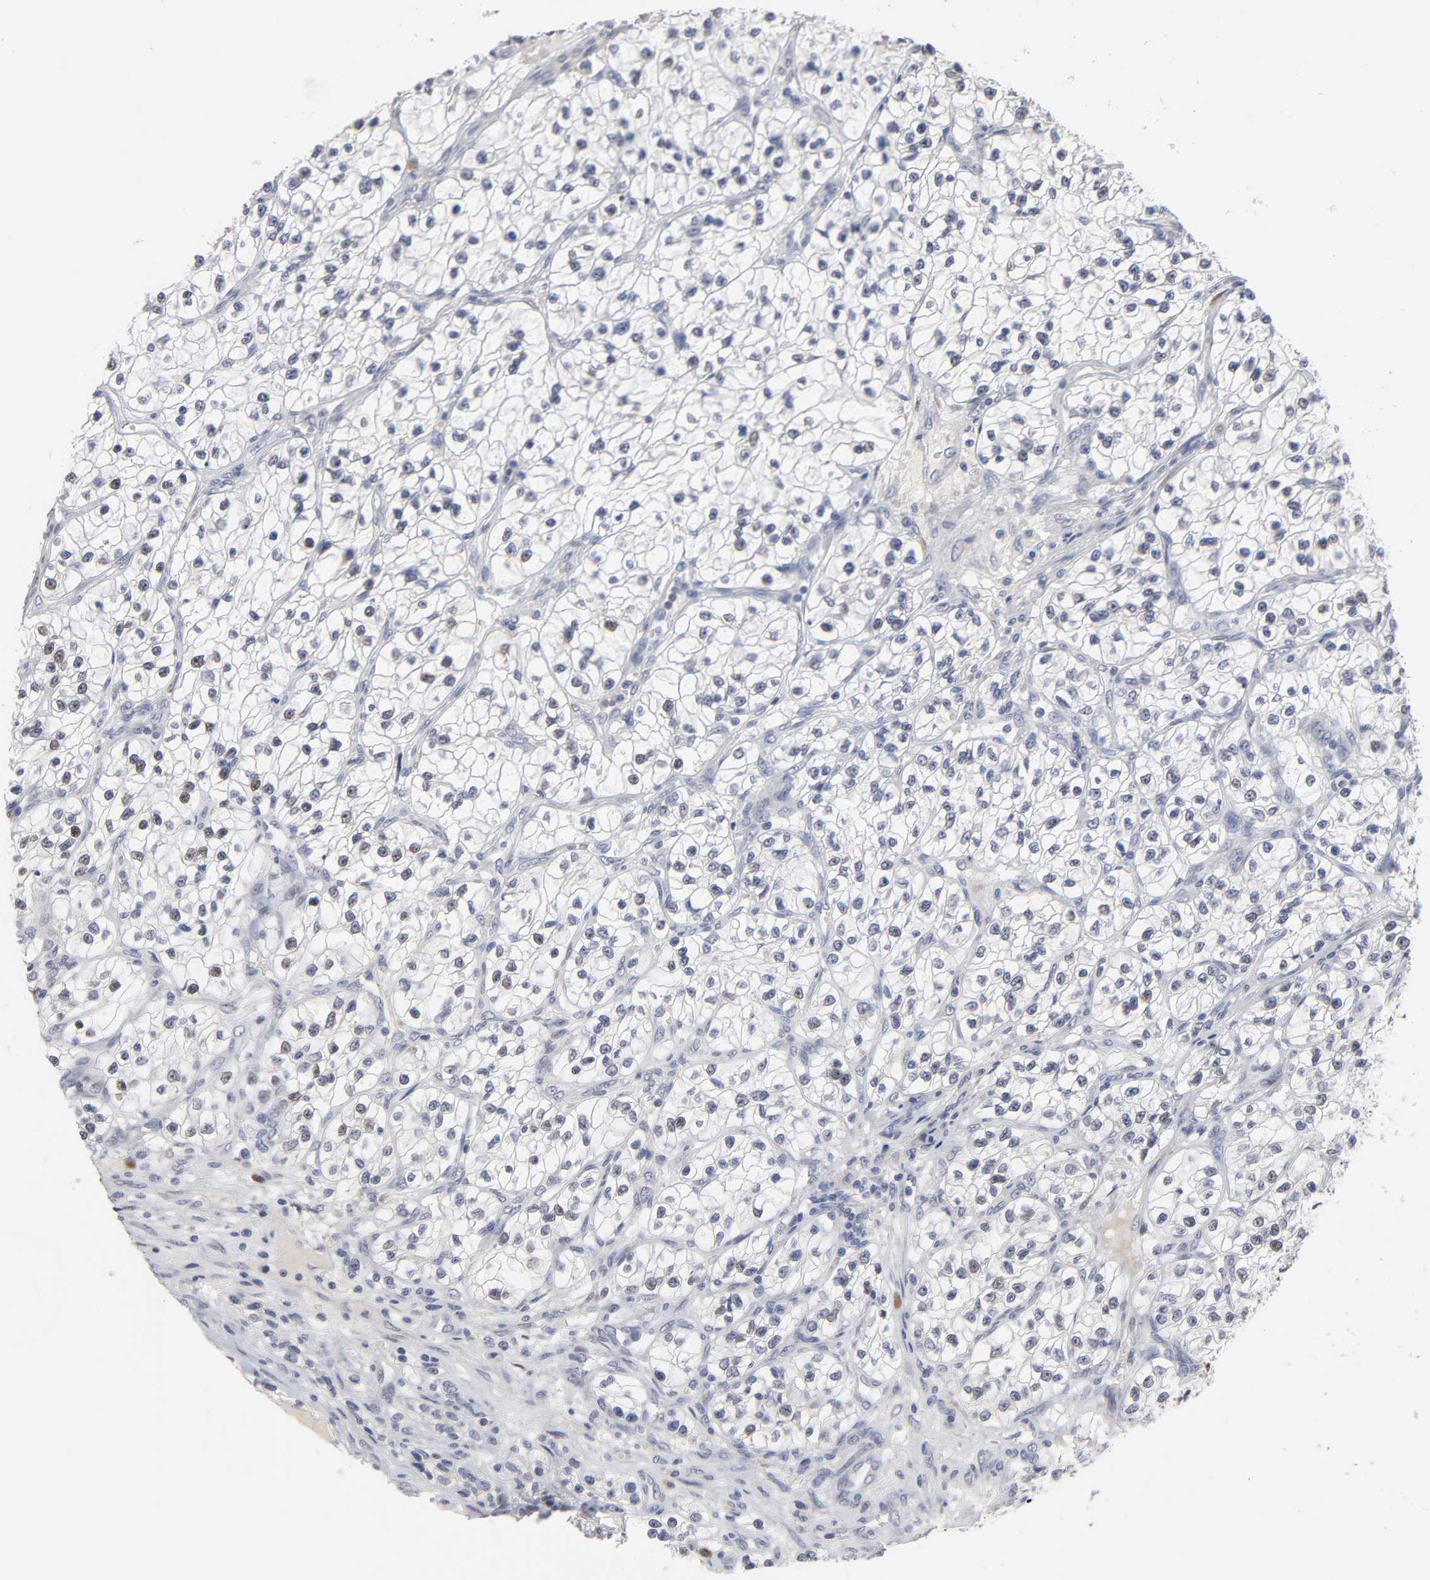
{"staining": {"intensity": "weak", "quantity": "<25%", "location": "nuclear"}, "tissue": "renal cancer", "cell_type": "Tumor cells", "image_type": "cancer", "snomed": [{"axis": "morphology", "description": "Adenocarcinoma, NOS"}, {"axis": "topography", "description": "Kidney"}], "caption": "Immunohistochemical staining of adenocarcinoma (renal) reveals no significant staining in tumor cells. The staining was performed using DAB to visualize the protein expression in brown, while the nuclei were stained in blue with hematoxylin (Magnification: 20x).", "gene": "HNF4A", "patient": {"sex": "female", "age": 57}}